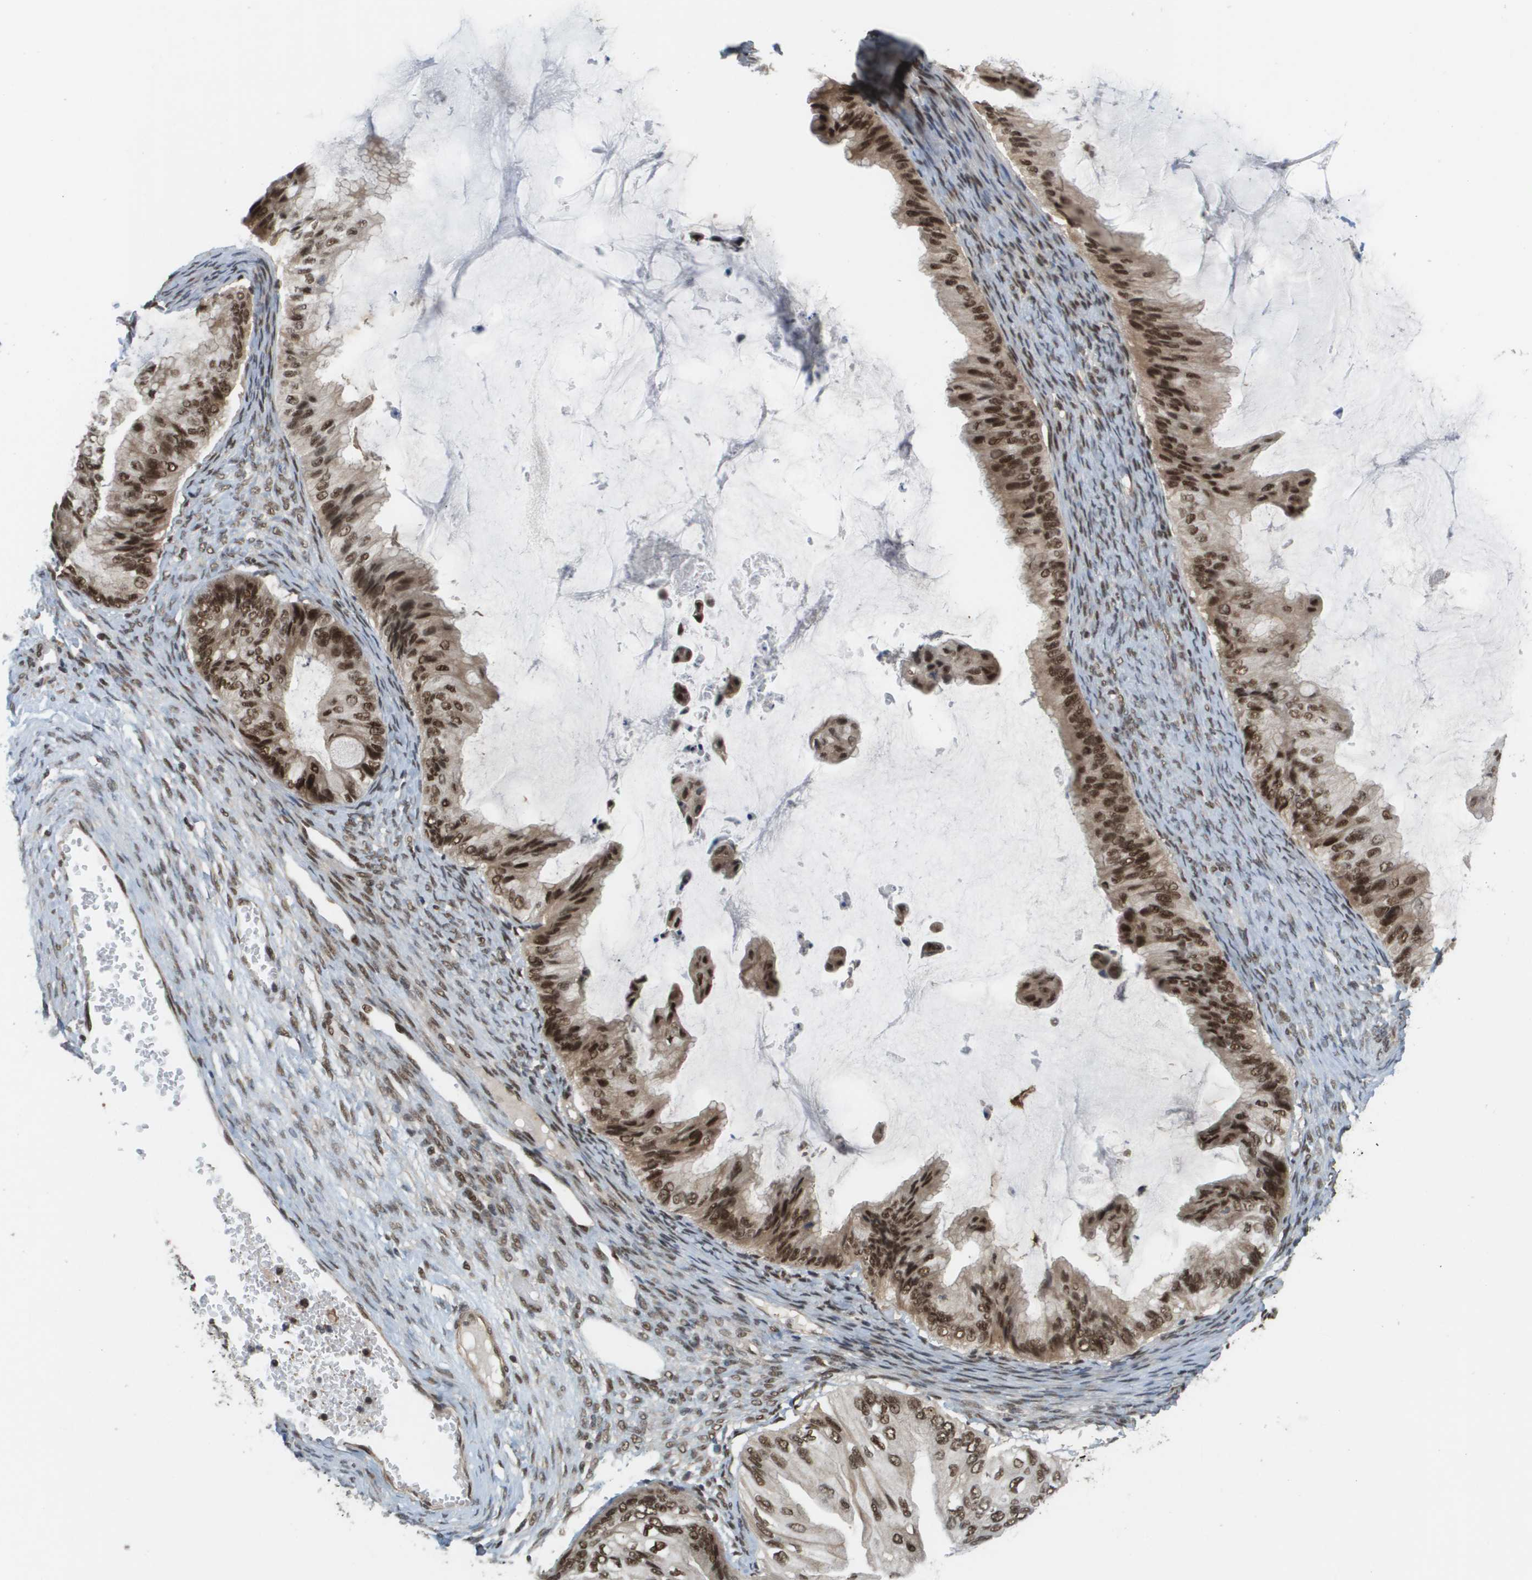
{"staining": {"intensity": "strong", "quantity": ">75%", "location": "nuclear"}, "tissue": "ovarian cancer", "cell_type": "Tumor cells", "image_type": "cancer", "snomed": [{"axis": "morphology", "description": "Cystadenocarcinoma, mucinous, NOS"}, {"axis": "topography", "description": "Ovary"}], "caption": "Immunohistochemistry (IHC) image of neoplastic tissue: human ovarian cancer stained using immunohistochemistry (IHC) demonstrates high levels of strong protein expression localized specifically in the nuclear of tumor cells, appearing as a nuclear brown color.", "gene": "PRCC", "patient": {"sex": "female", "age": 61}}